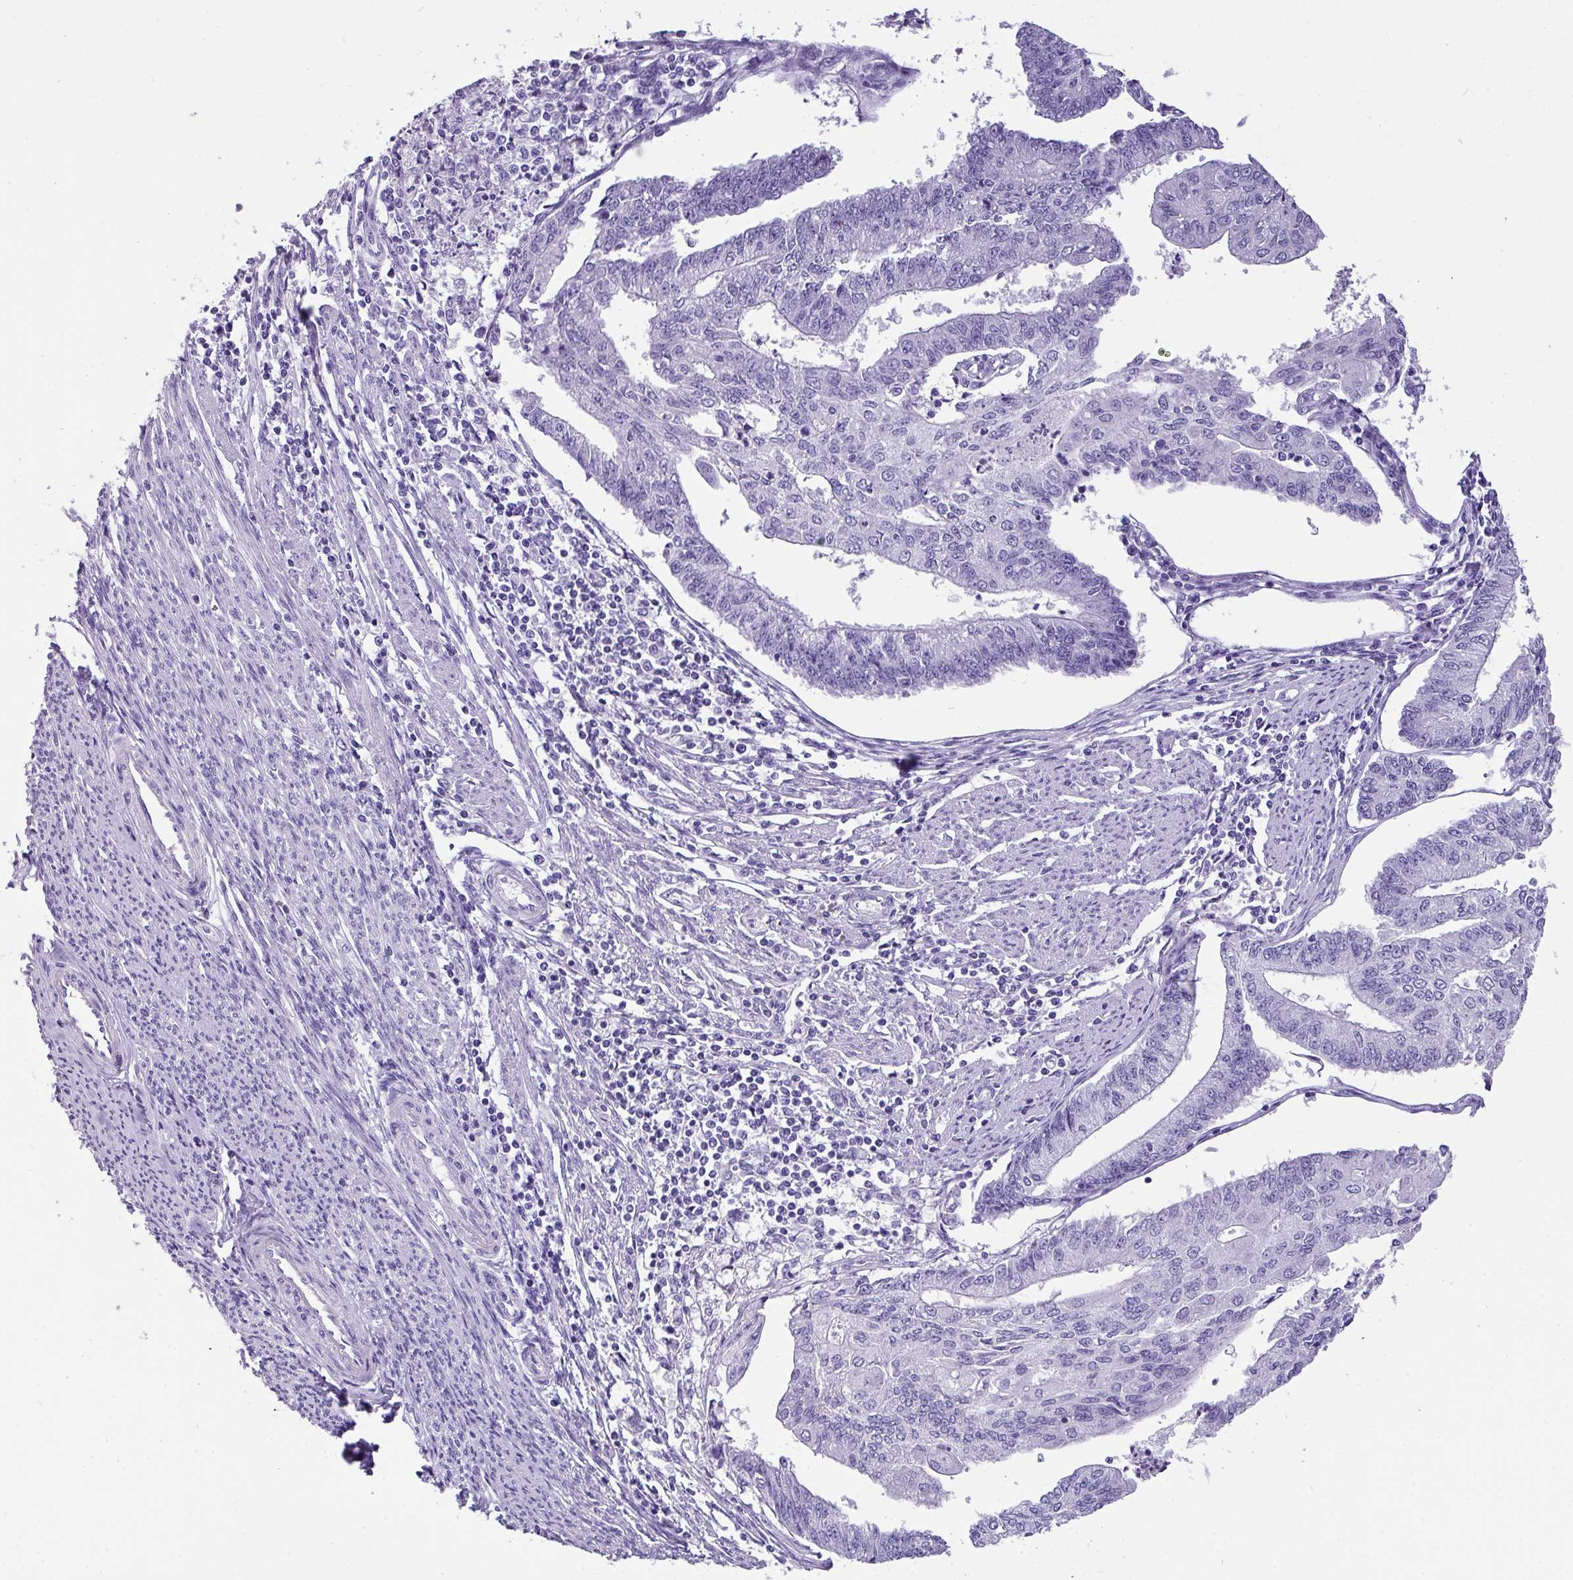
{"staining": {"intensity": "negative", "quantity": "none", "location": "none"}, "tissue": "endometrial cancer", "cell_type": "Tumor cells", "image_type": "cancer", "snomed": [{"axis": "morphology", "description": "Adenocarcinoma, NOS"}, {"axis": "topography", "description": "Endometrium"}], "caption": "Immunohistochemistry (IHC) of adenocarcinoma (endometrial) shows no expression in tumor cells.", "gene": "MUC21", "patient": {"sex": "female", "age": 56}}